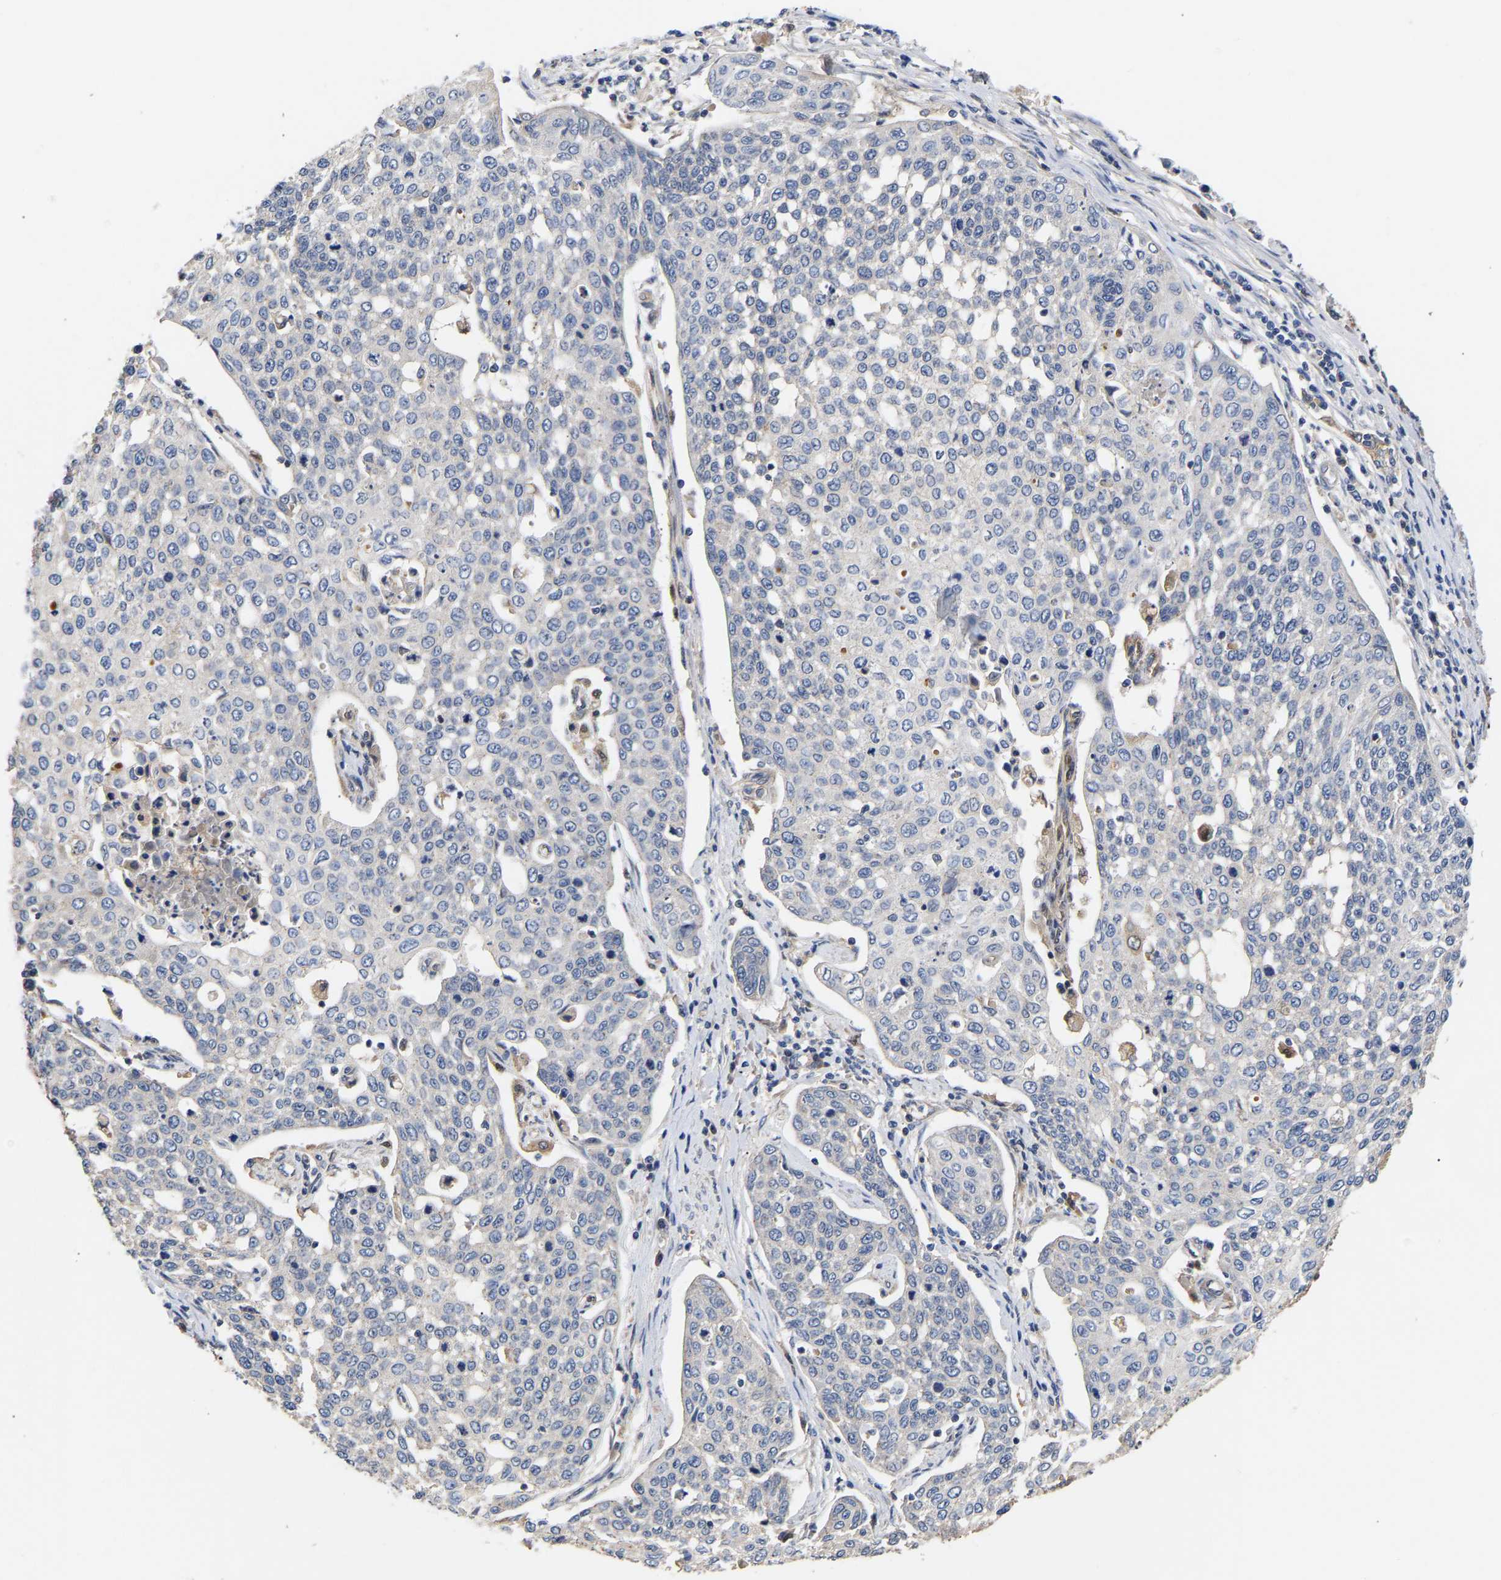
{"staining": {"intensity": "negative", "quantity": "none", "location": "none"}, "tissue": "cervical cancer", "cell_type": "Tumor cells", "image_type": "cancer", "snomed": [{"axis": "morphology", "description": "Squamous cell carcinoma, NOS"}, {"axis": "topography", "description": "Cervix"}], "caption": "There is no significant positivity in tumor cells of cervical cancer (squamous cell carcinoma). Nuclei are stained in blue.", "gene": "KASH5", "patient": {"sex": "female", "age": 34}}